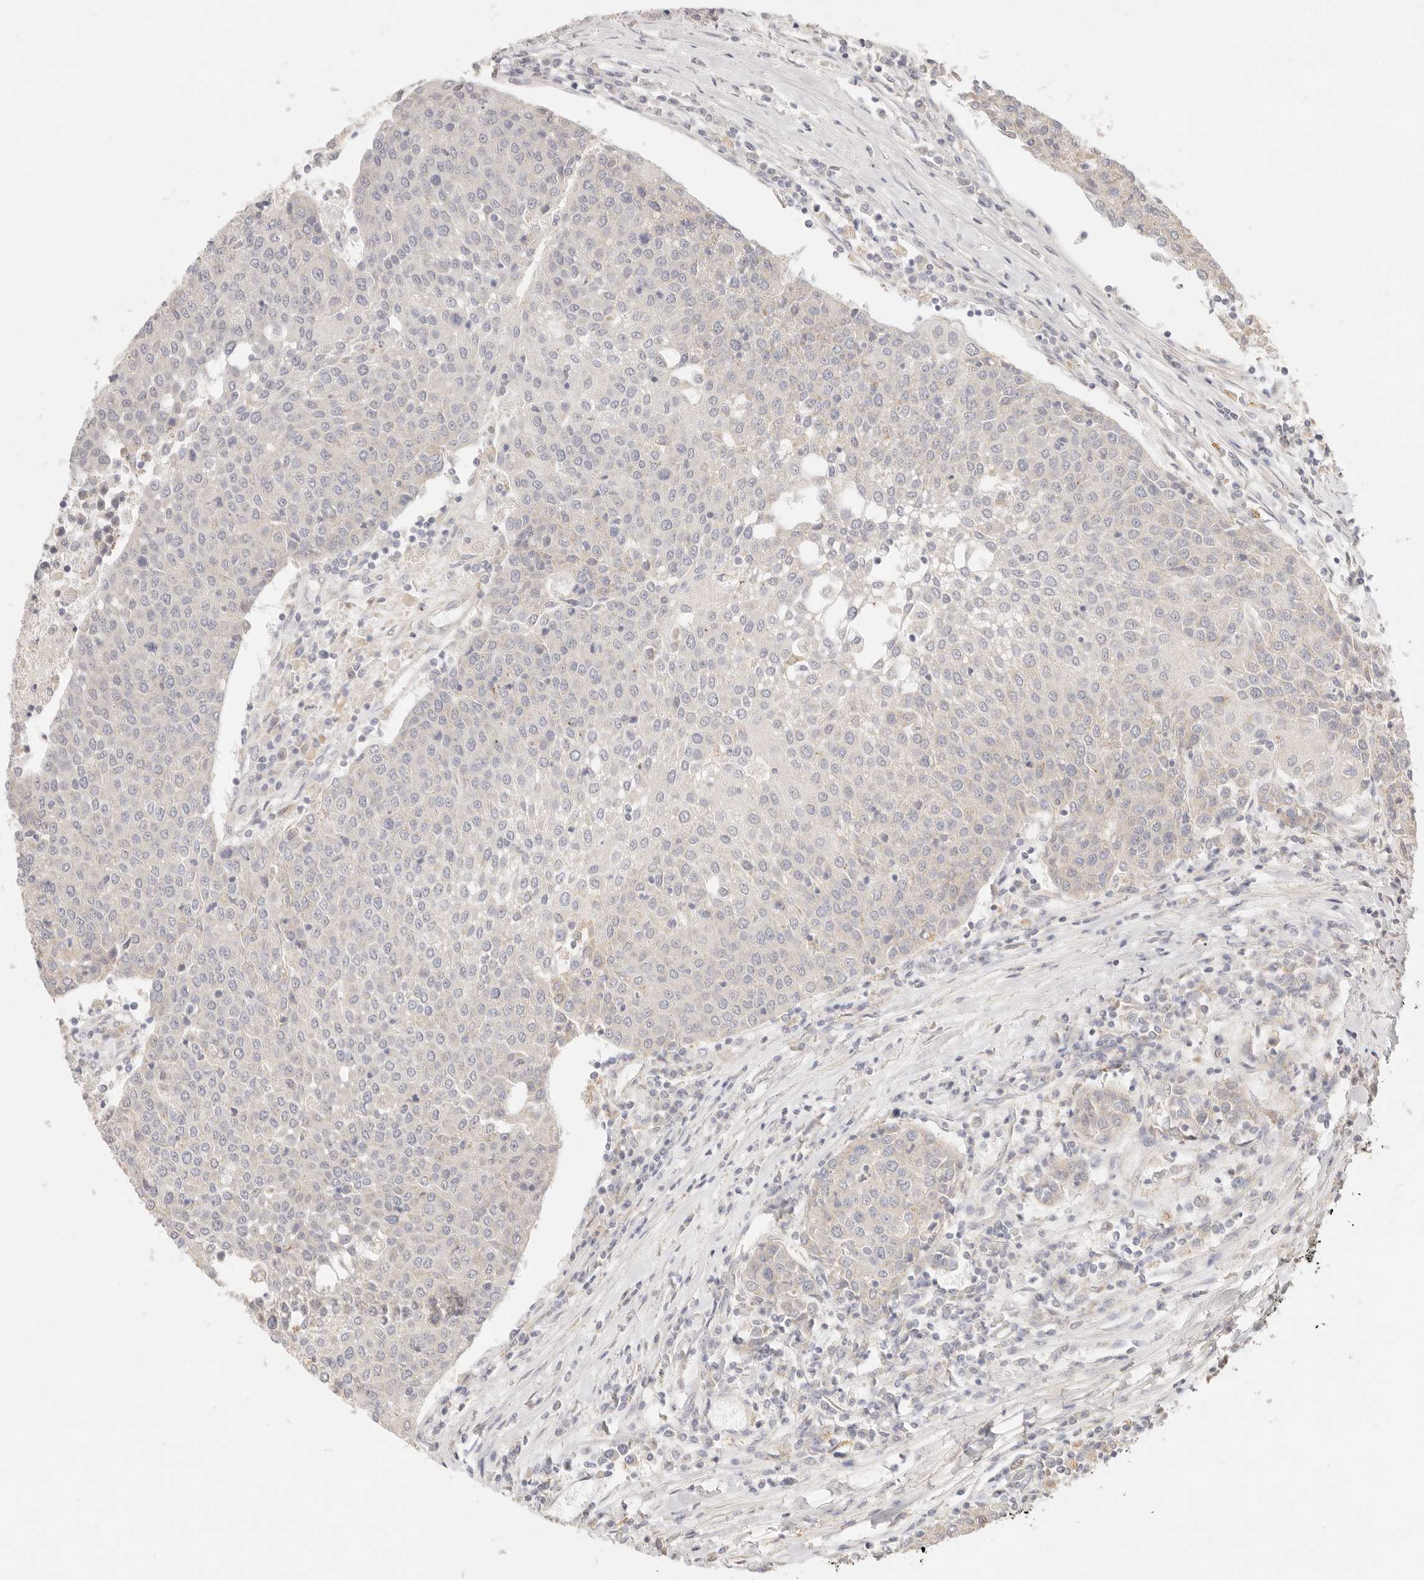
{"staining": {"intensity": "negative", "quantity": "none", "location": "none"}, "tissue": "urothelial cancer", "cell_type": "Tumor cells", "image_type": "cancer", "snomed": [{"axis": "morphology", "description": "Urothelial carcinoma, High grade"}, {"axis": "topography", "description": "Urinary bladder"}], "caption": "Immunohistochemical staining of high-grade urothelial carcinoma reveals no significant expression in tumor cells.", "gene": "RUBCNL", "patient": {"sex": "female", "age": 85}}